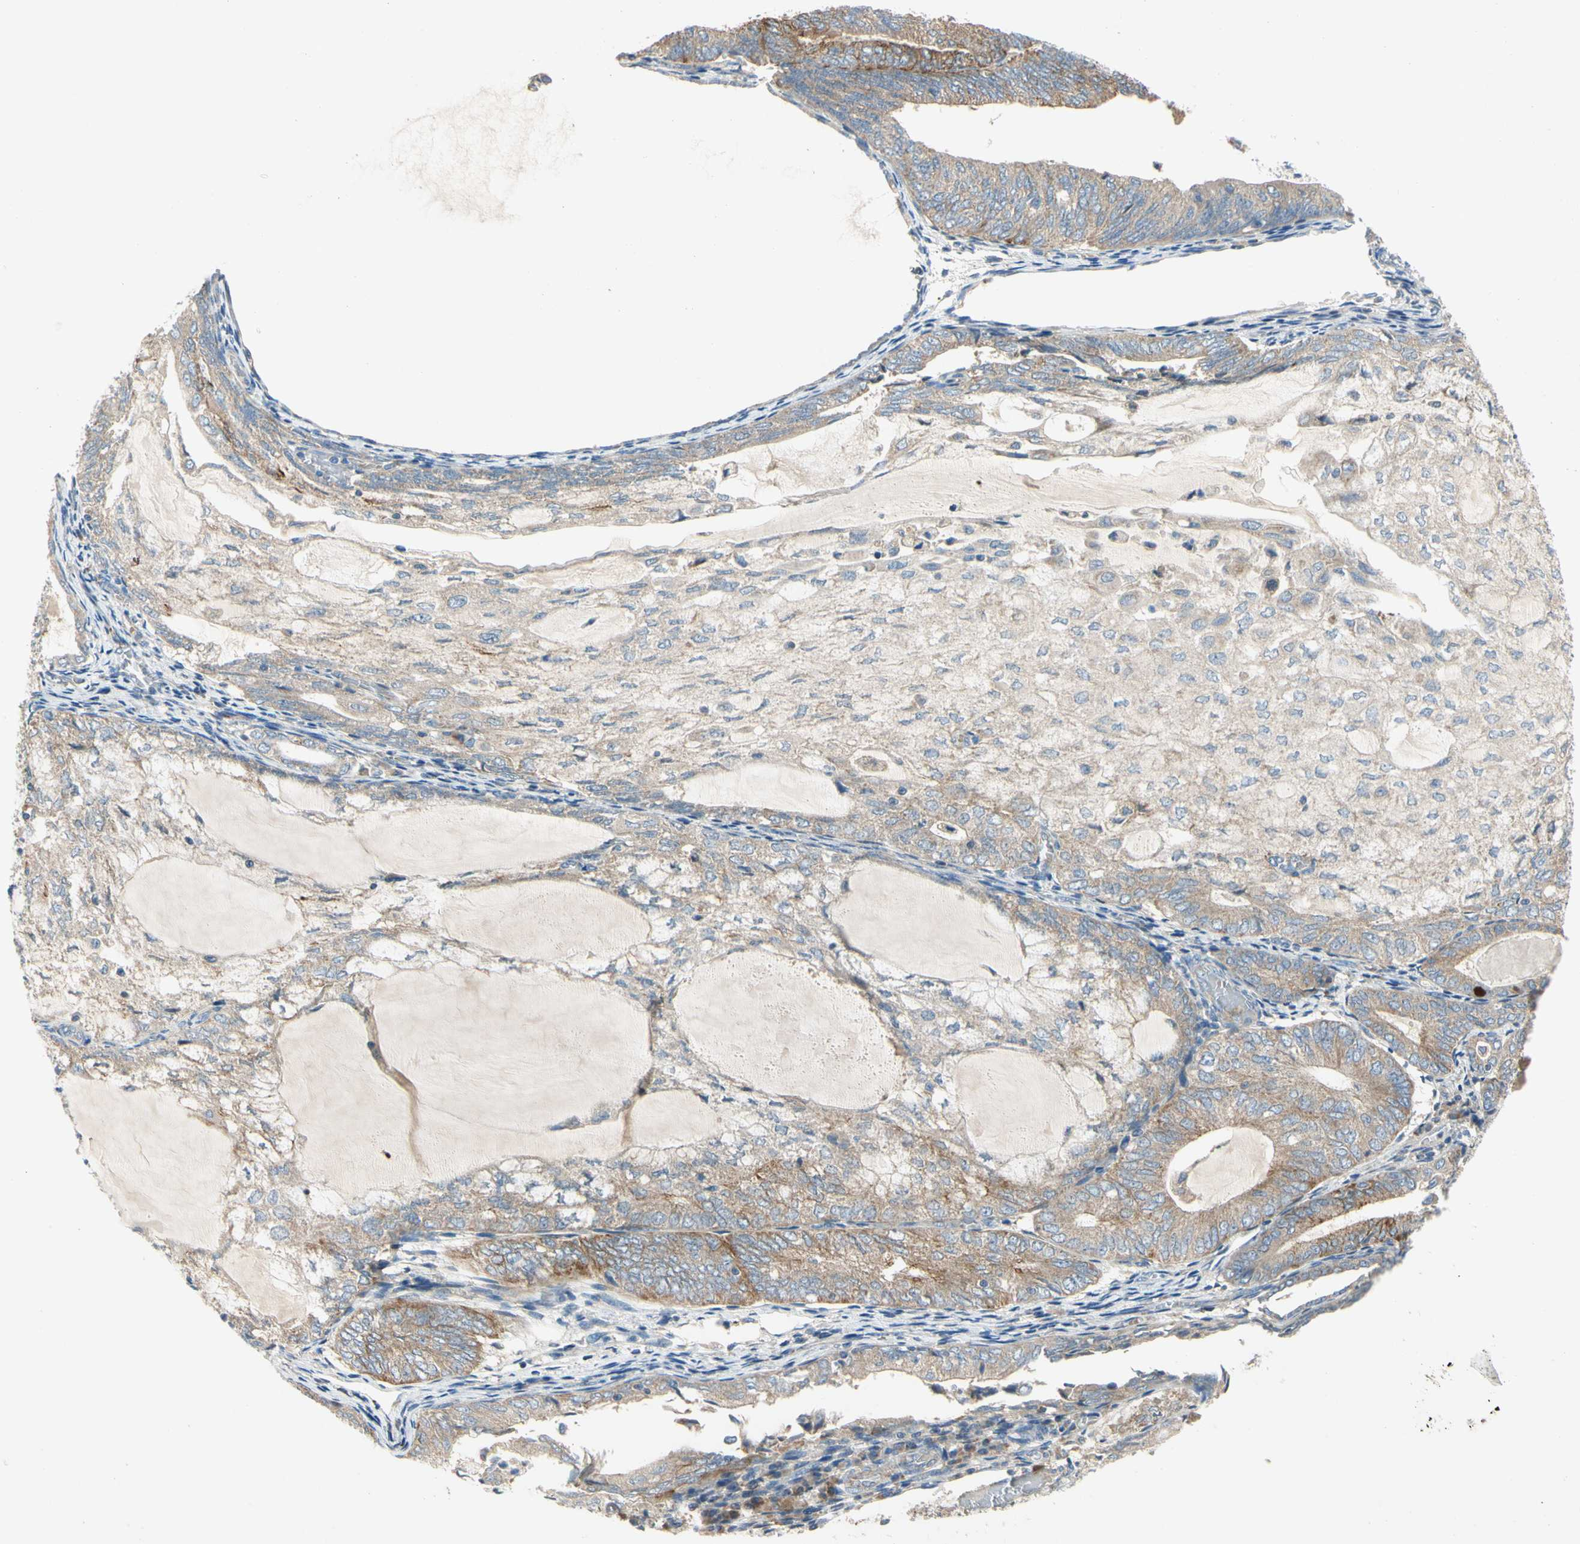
{"staining": {"intensity": "moderate", "quantity": ">75%", "location": "cytoplasmic/membranous"}, "tissue": "endometrial cancer", "cell_type": "Tumor cells", "image_type": "cancer", "snomed": [{"axis": "morphology", "description": "Adenocarcinoma, NOS"}, {"axis": "topography", "description": "Endometrium"}], "caption": "Endometrial cancer (adenocarcinoma) stained with immunohistochemistry (IHC) demonstrates moderate cytoplasmic/membranous positivity in about >75% of tumor cells.", "gene": "KLHDC8B", "patient": {"sex": "female", "age": 81}}